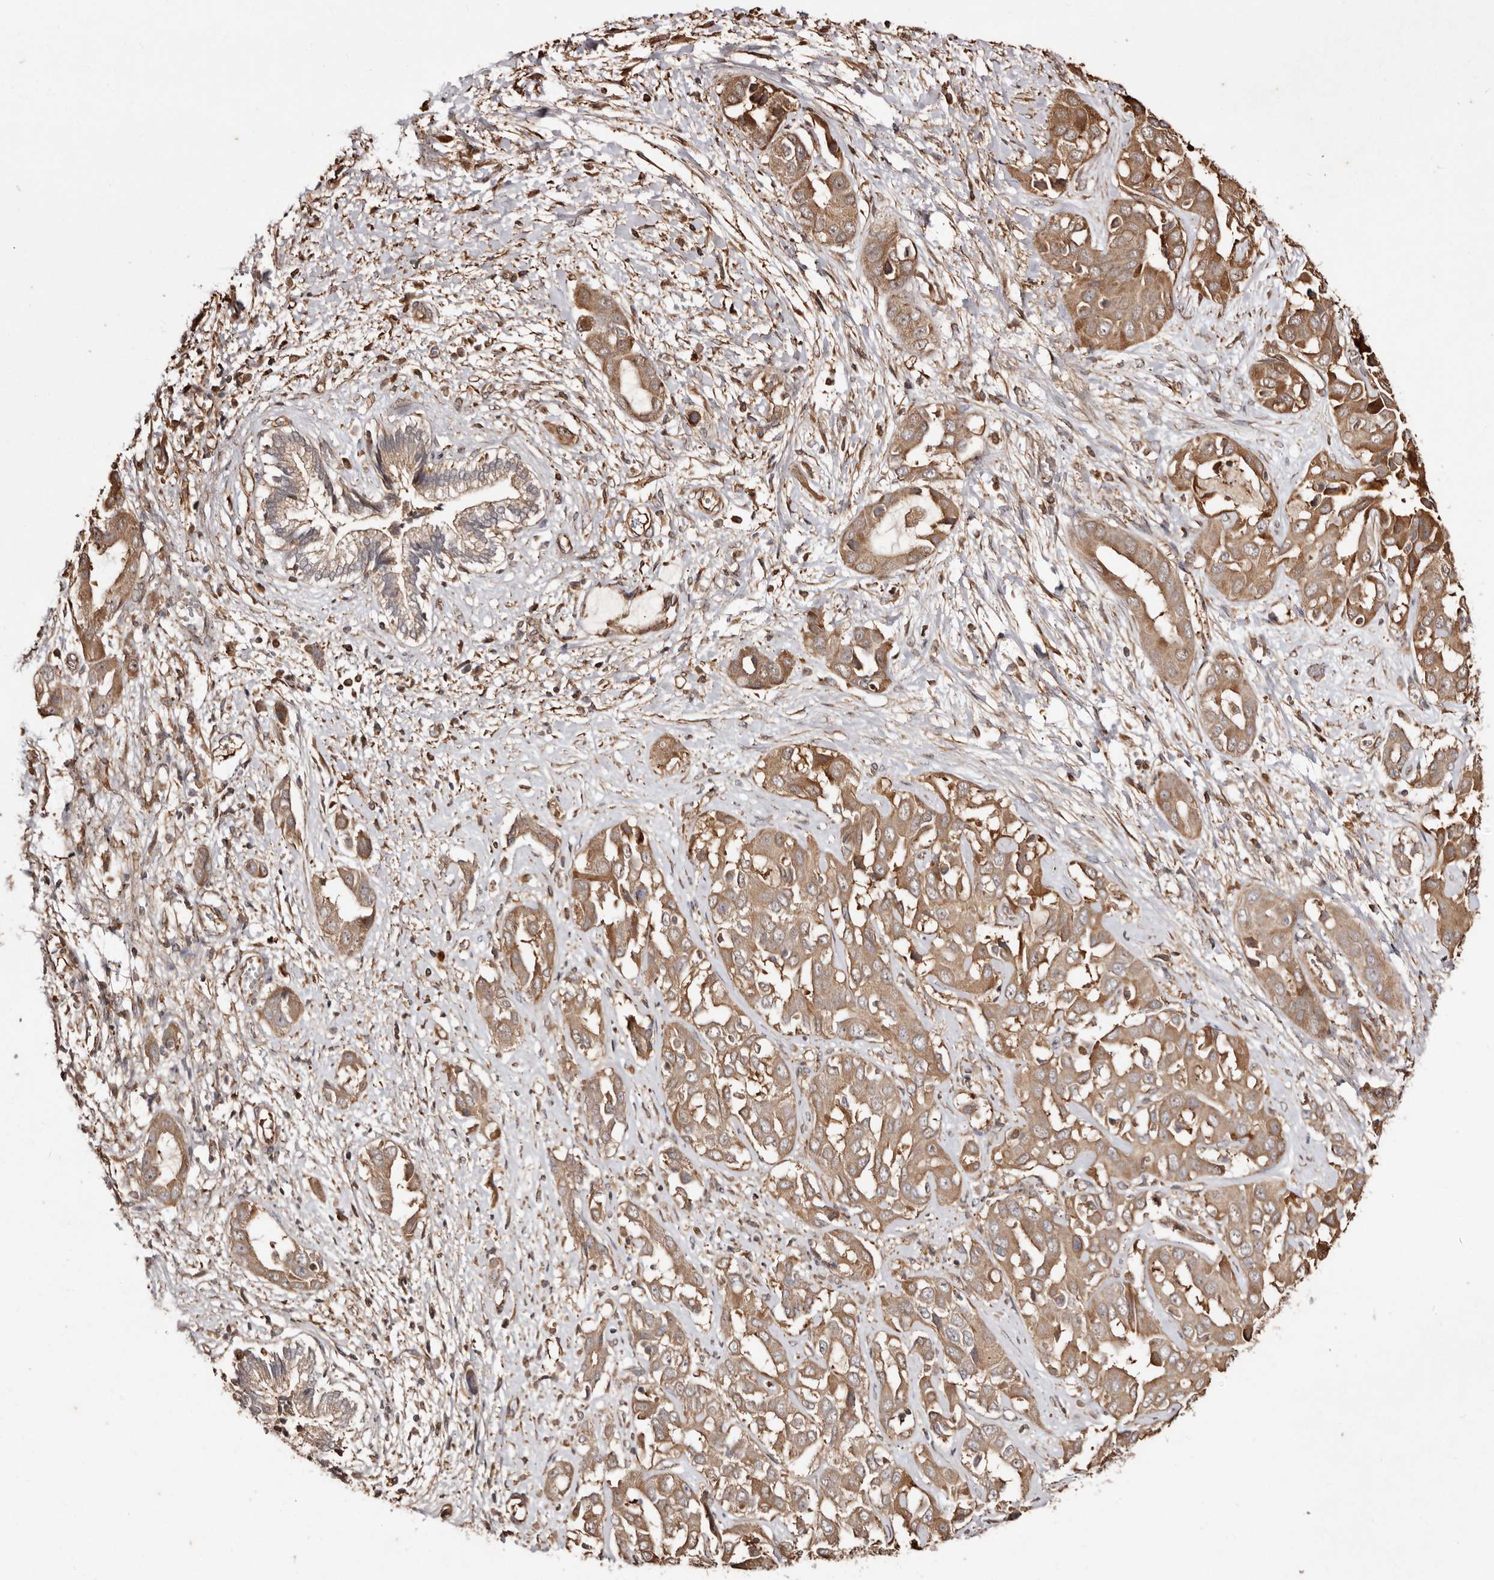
{"staining": {"intensity": "moderate", "quantity": ">75%", "location": "cytoplasmic/membranous"}, "tissue": "liver cancer", "cell_type": "Tumor cells", "image_type": "cancer", "snomed": [{"axis": "morphology", "description": "Cholangiocarcinoma"}, {"axis": "topography", "description": "Liver"}], "caption": "This is an image of IHC staining of liver cholangiocarcinoma, which shows moderate staining in the cytoplasmic/membranous of tumor cells.", "gene": "MACC1", "patient": {"sex": "female", "age": 52}}